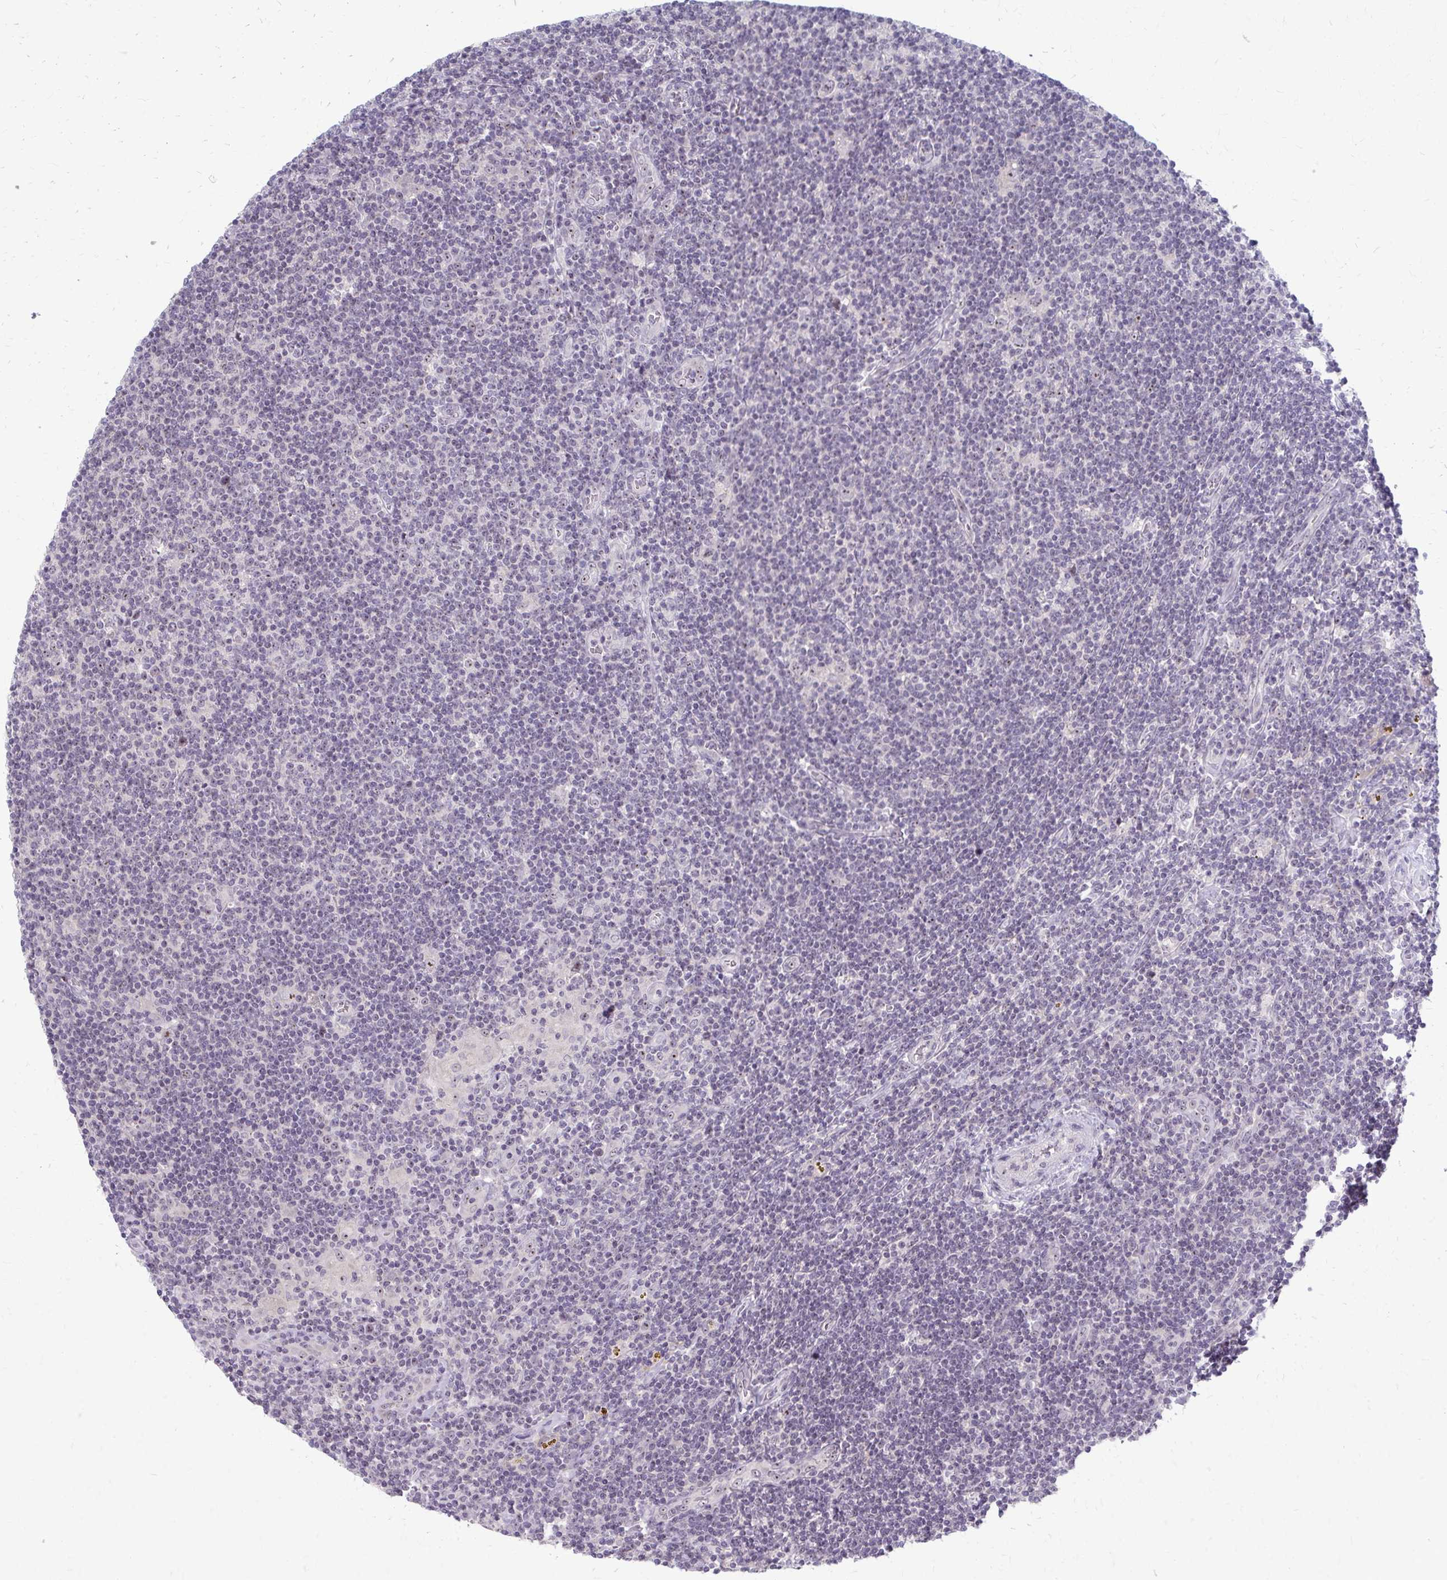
{"staining": {"intensity": "negative", "quantity": "none", "location": "none"}, "tissue": "lymphoma", "cell_type": "Tumor cells", "image_type": "cancer", "snomed": [{"axis": "morphology", "description": "Hodgkin's disease, NOS"}, {"axis": "topography", "description": "Lymph node"}], "caption": "Immunohistochemical staining of Hodgkin's disease shows no significant expression in tumor cells. (Immunohistochemistry (ihc), brightfield microscopy, high magnification).", "gene": "NUDT16", "patient": {"sex": "male", "age": 40}}